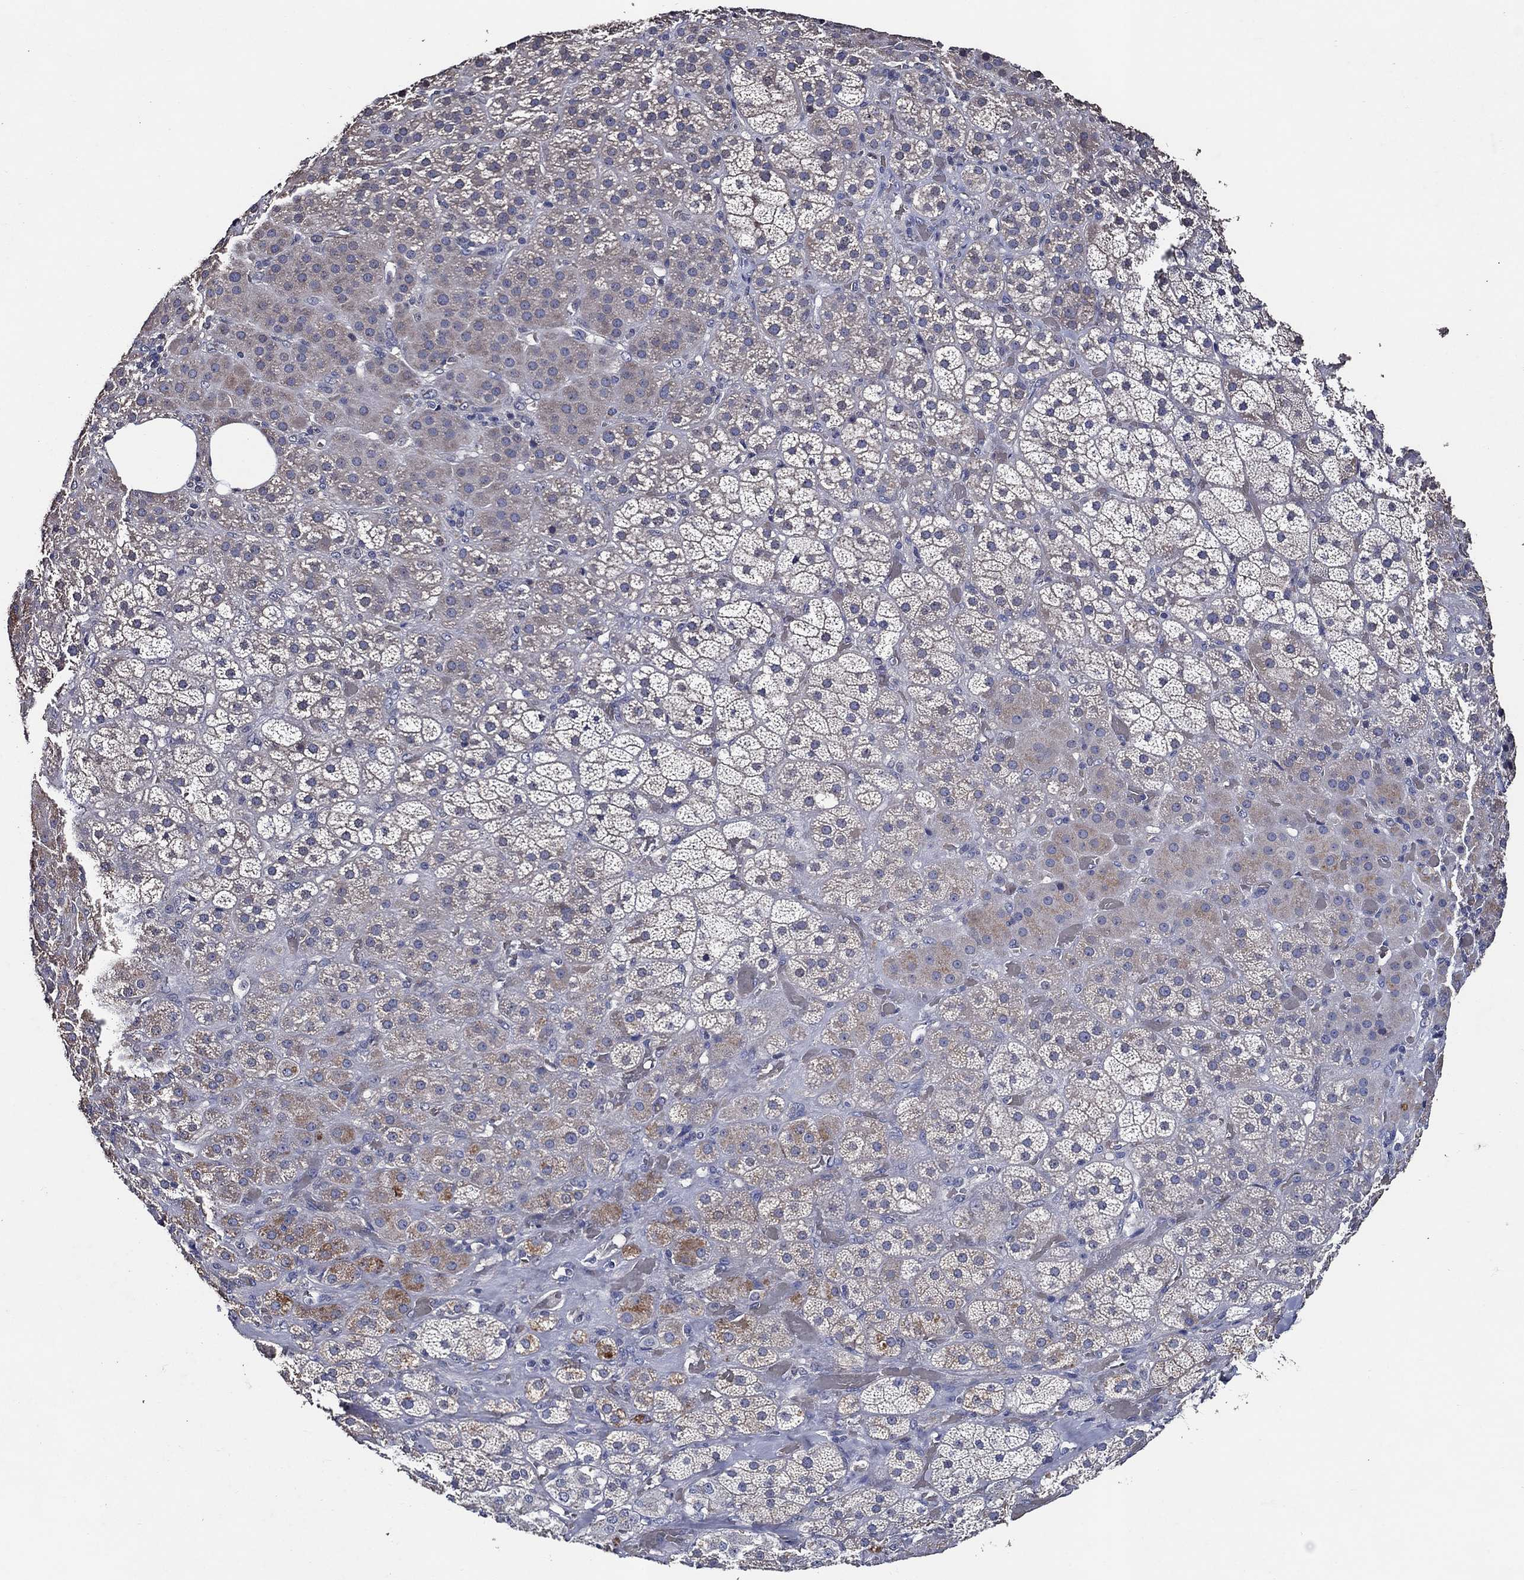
{"staining": {"intensity": "strong", "quantity": "<25%", "location": "cytoplasmic/membranous"}, "tissue": "adrenal gland", "cell_type": "Glandular cells", "image_type": "normal", "snomed": [{"axis": "morphology", "description": "Normal tissue, NOS"}, {"axis": "topography", "description": "Adrenal gland"}], "caption": "Brown immunohistochemical staining in unremarkable adrenal gland displays strong cytoplasmic/membranous expression in approximately <25% of glandular cells. The protein of interest is stained brown, and the nuclei are stained in blue (DAB (3,3'-diaminobenzidine) IHC with brightfield microscopy, high magnification).", "gene": "HAP1", "patient": {"sex": "male", "age": 57}}